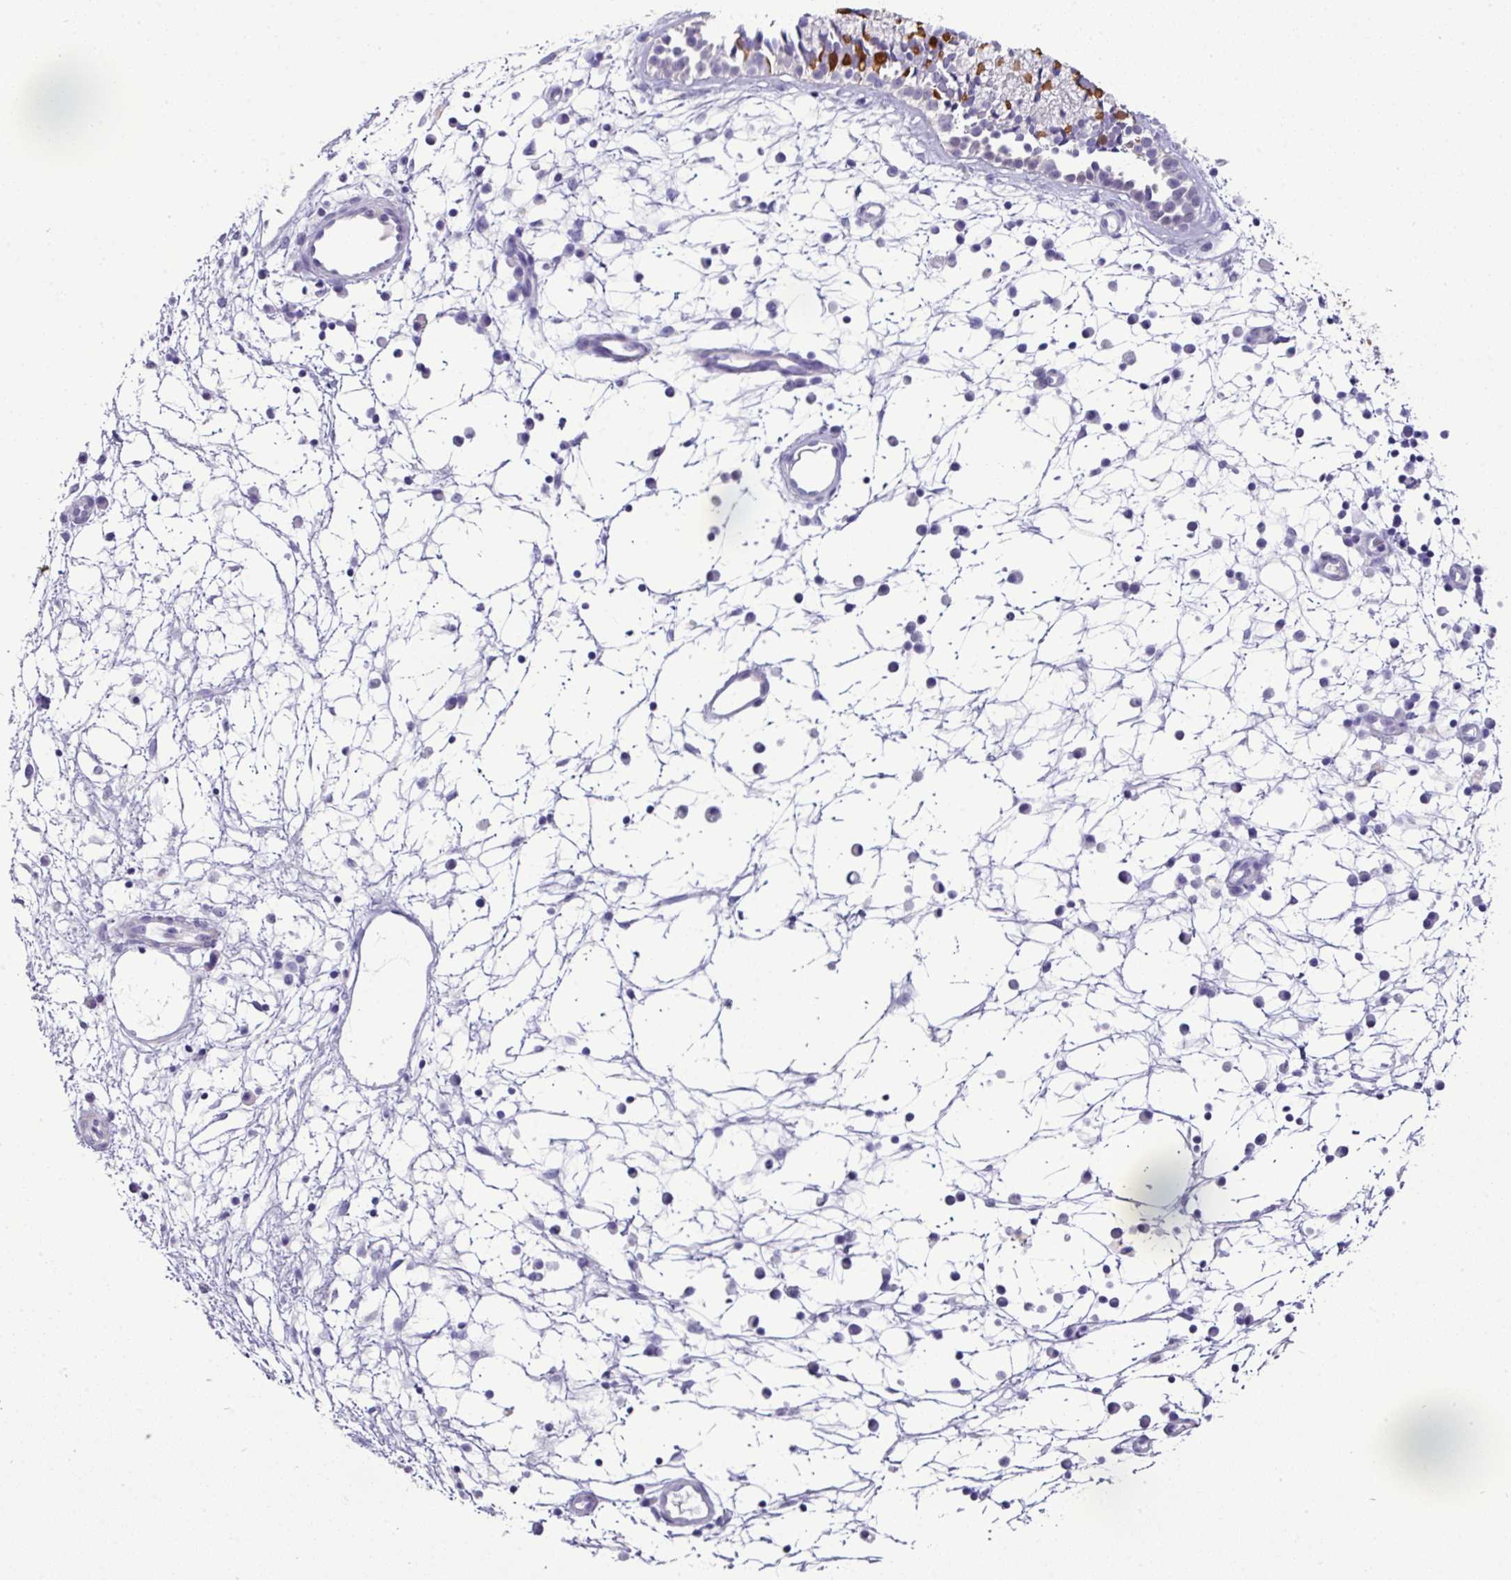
{"staining": {"intensity": "strong", "quantity": "25%-75%", "location": "cytoplasmic/membranous"}, "tissue": "nasopharynx", "cell_type": "Respiratory epithelial cells", "image_type": "normal", "snomed": [{"axis": "morphology", "description": "Normal tissue, NOS"}, {"axis": "topography", "description": "Nasopharynx"}], "caption": "Approximately 25%-75% of respiratory epithelial cells in benign human nasopharynx display strong cytoplasmic/membranous protein staining as visualized by brown immunohistochemical staining.", "gene": "GSTA1", "patient": {"sex": "male", "age": 21}}